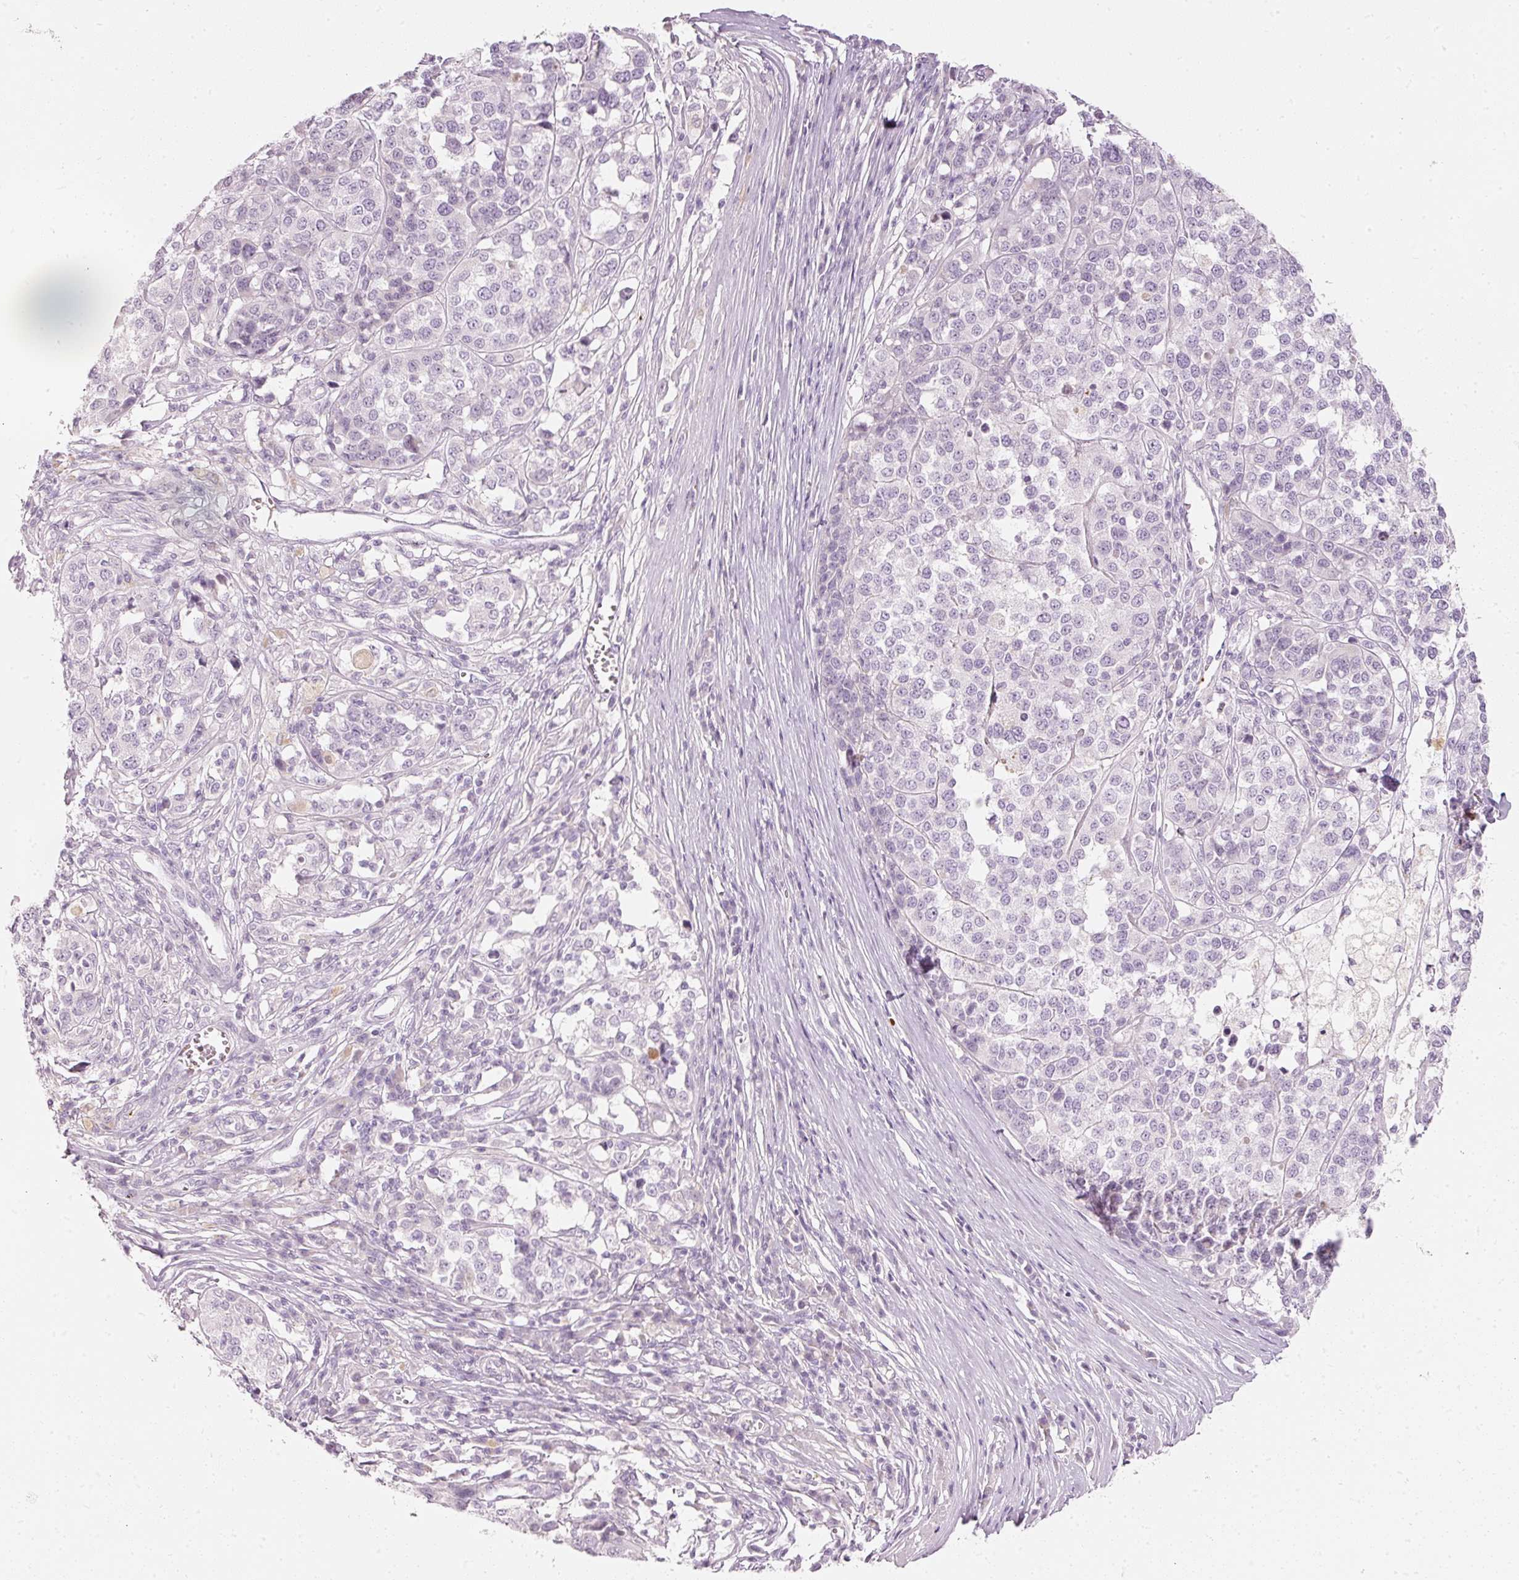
{"staining": {"intensity": "negative", "quantity": "none", "location": "none"}, "tissue": "melanoma", "cell_type": "Tumor cells", "image_type": "cancer", "snomed": [{"axis": "morphology", "description": "Malignant melanoma, Metastatic site"}, {"axis": "topography", "description": "Lymph node"}], "caption": "A micrograph of human malignant melanoma (metastatic site) is negative for staining in tumor cells.", "gene": "LECT2", "patient": {"sex": "male", "age": 44}}